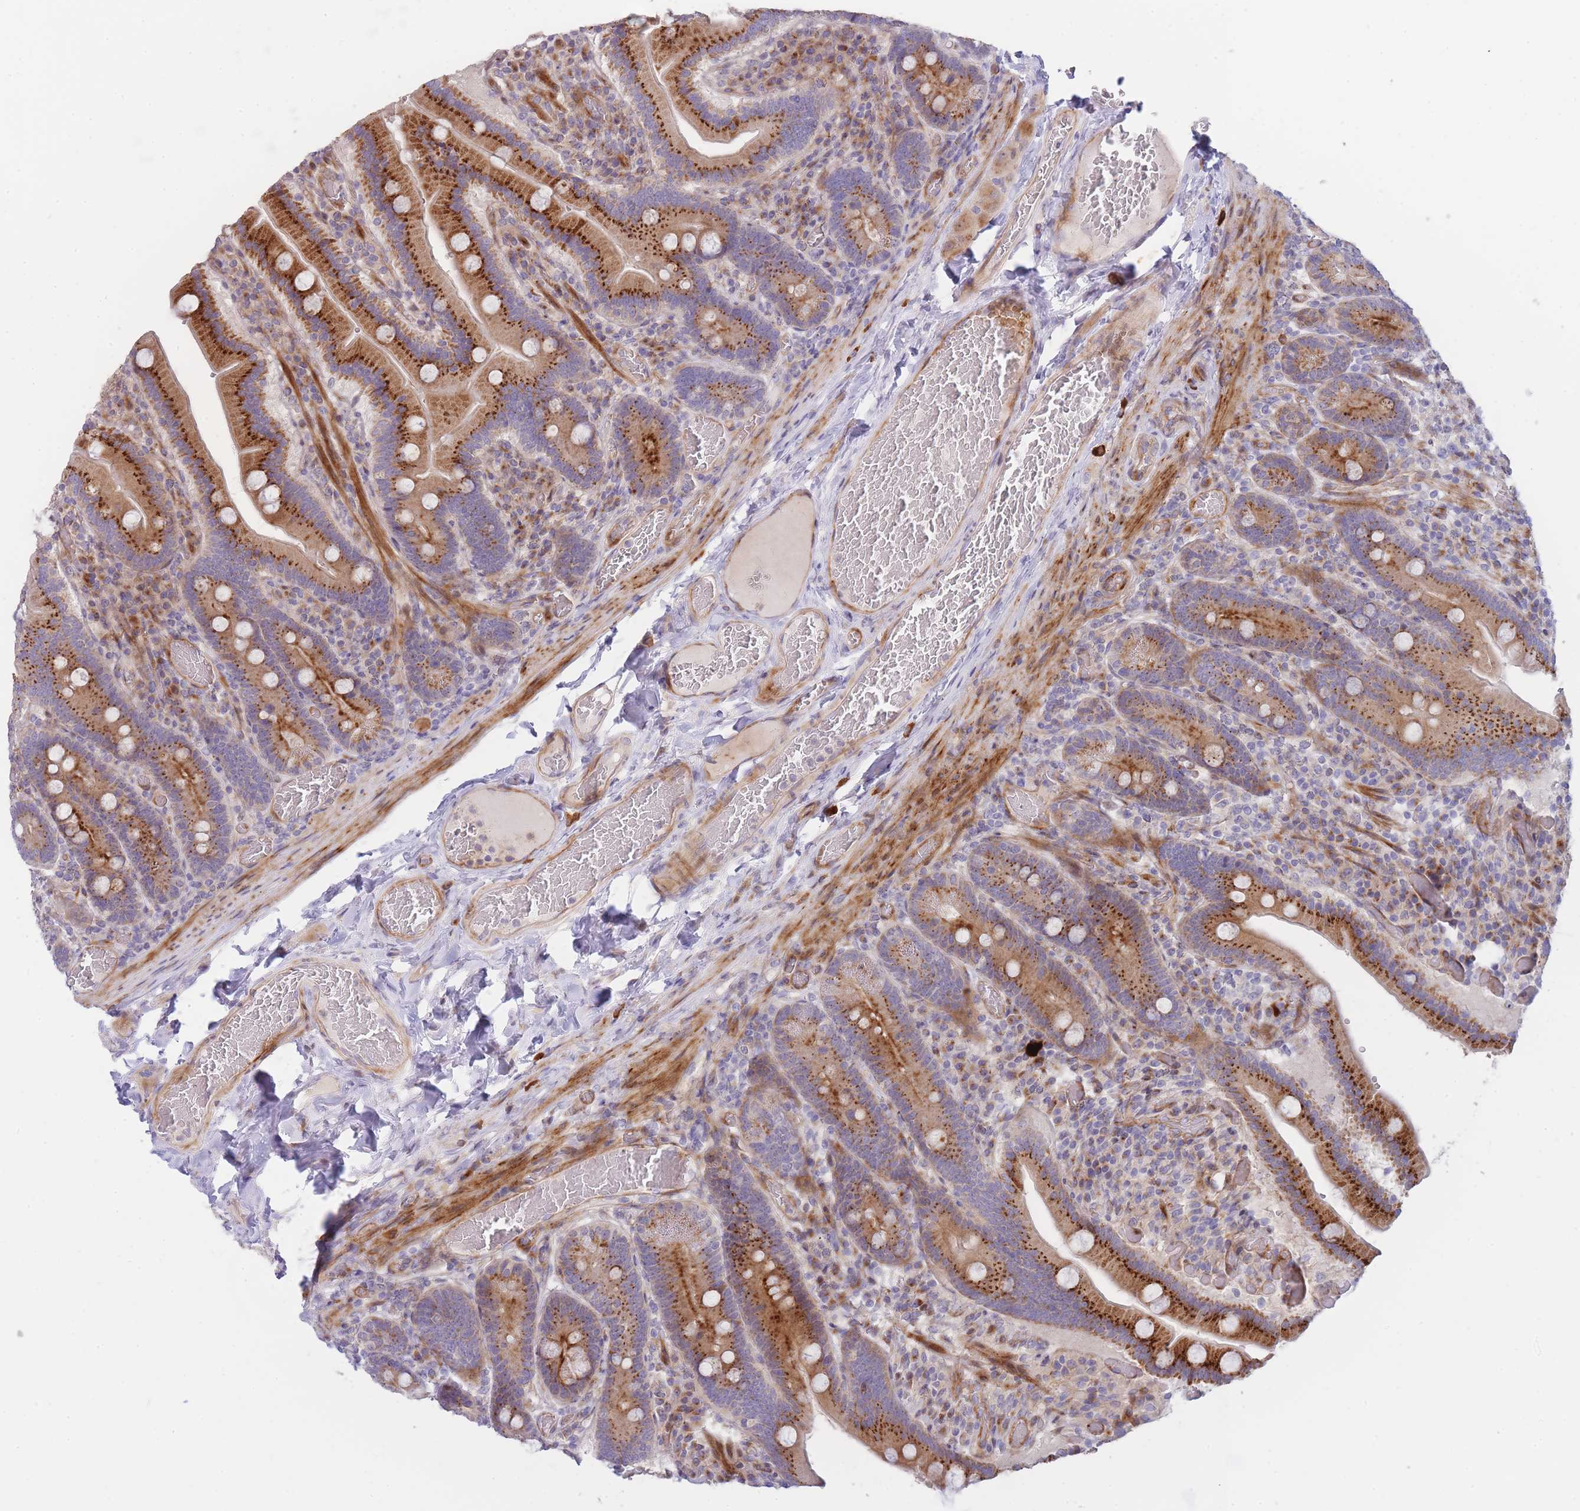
{"staining": {"intensity": "strong", "quantity": ">75%", "location": "cytoplasmic/membranous"}, "tissue": "duodenum", "cell_type": "Glandular cells", "image_type": "normal", "snomed": [{"axis": "morphology", "description": "Normal tissue, NOS"}, {"axis": "topography", "description": "Duodenum"}], "caption": "This is a micrograph of IHC staining of unremarkable duodenum, which shows strong staining in the cytoplasmic/membranous of glandular cells.", "gene": "ATP5MC2", "patient": {"sex": "female", "age": 62}}